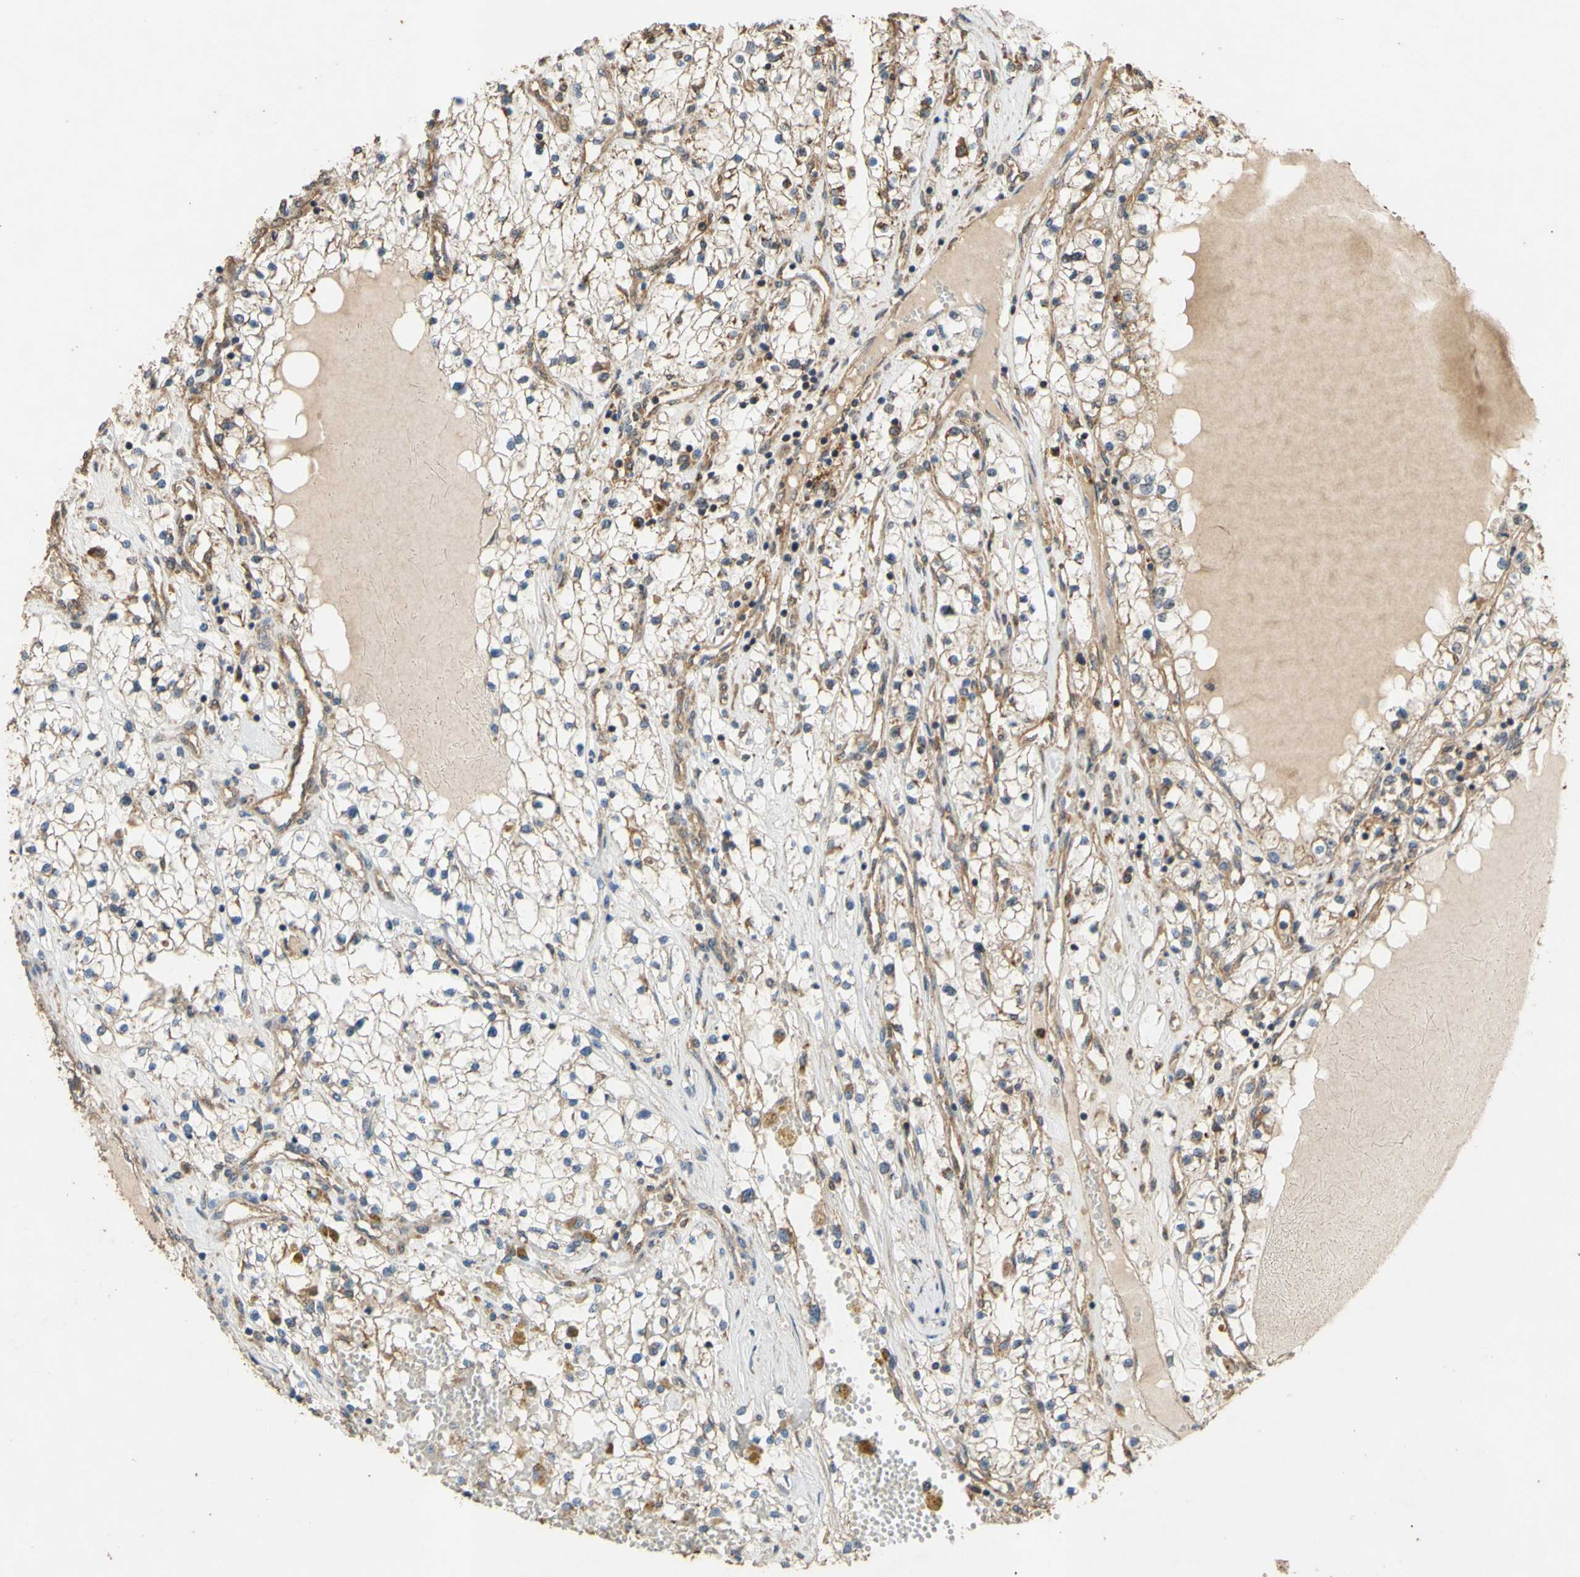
{"staining": {"intensity": "weak", "quantity": "<25%", "location": "cytoplasmic/membranous"}, "tissue": "renal cancer", "cell_type": "Tumor cells", "image_type": "cancer", "snomed": [{"axis": "morphology", "description": "Adenocarcinoma, NOS"}, {"axis": "topography", "description": "Kidney"}], "caption": "Immunohistochemistry (IHC) histopathology image of adenocarcinoma (renal) stained for a protein (brown), which shows no staining in tumor cells.", "gene": "CTTN", "patient": {"sex": "male", "age": 68}}